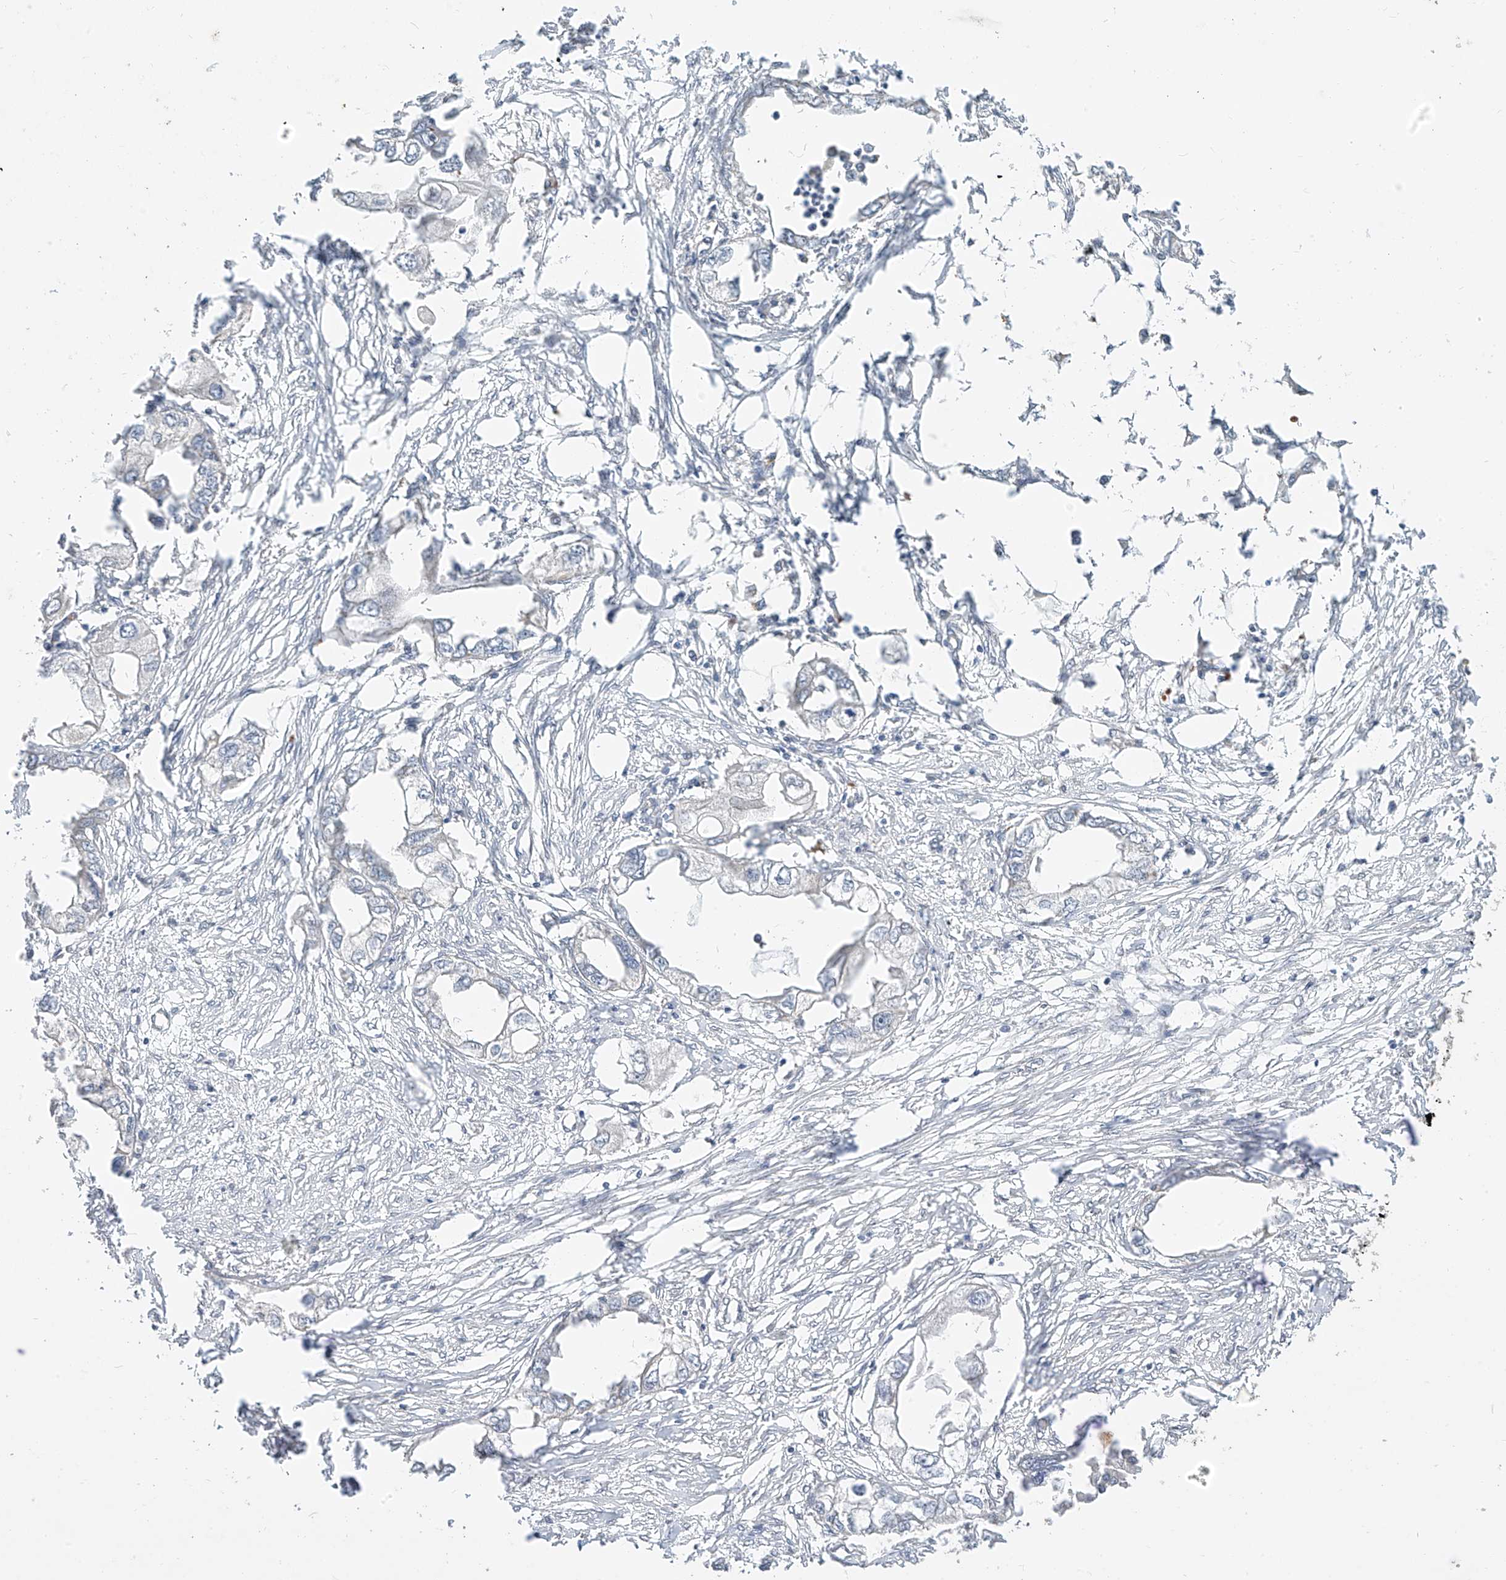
{"staining": {"intensity": "negative", "quantity": "none", "location": "none"}, "tissue": "endometrial cancer", "cell_type": "Tumor cells", "image_type": "cancer", "snomed": [{"axis": "morphology", "description": "Adenocarcinoma, NOS"}, {"axis": "morphology", "description": "Adenocarcinoma, metastatic, NOS"}, {"axis": "topography", "description": "Adipose tissue"}, {"axis": "topography", "description": "Endometrium"}], "caption": "This is an immunohistochemistry histopathology image of endometrial metastatic adenocarcinoma. There is no staining in tumor cells.", "gene": "MRTFA", "patient": {"sex": "female", "age": 67}}